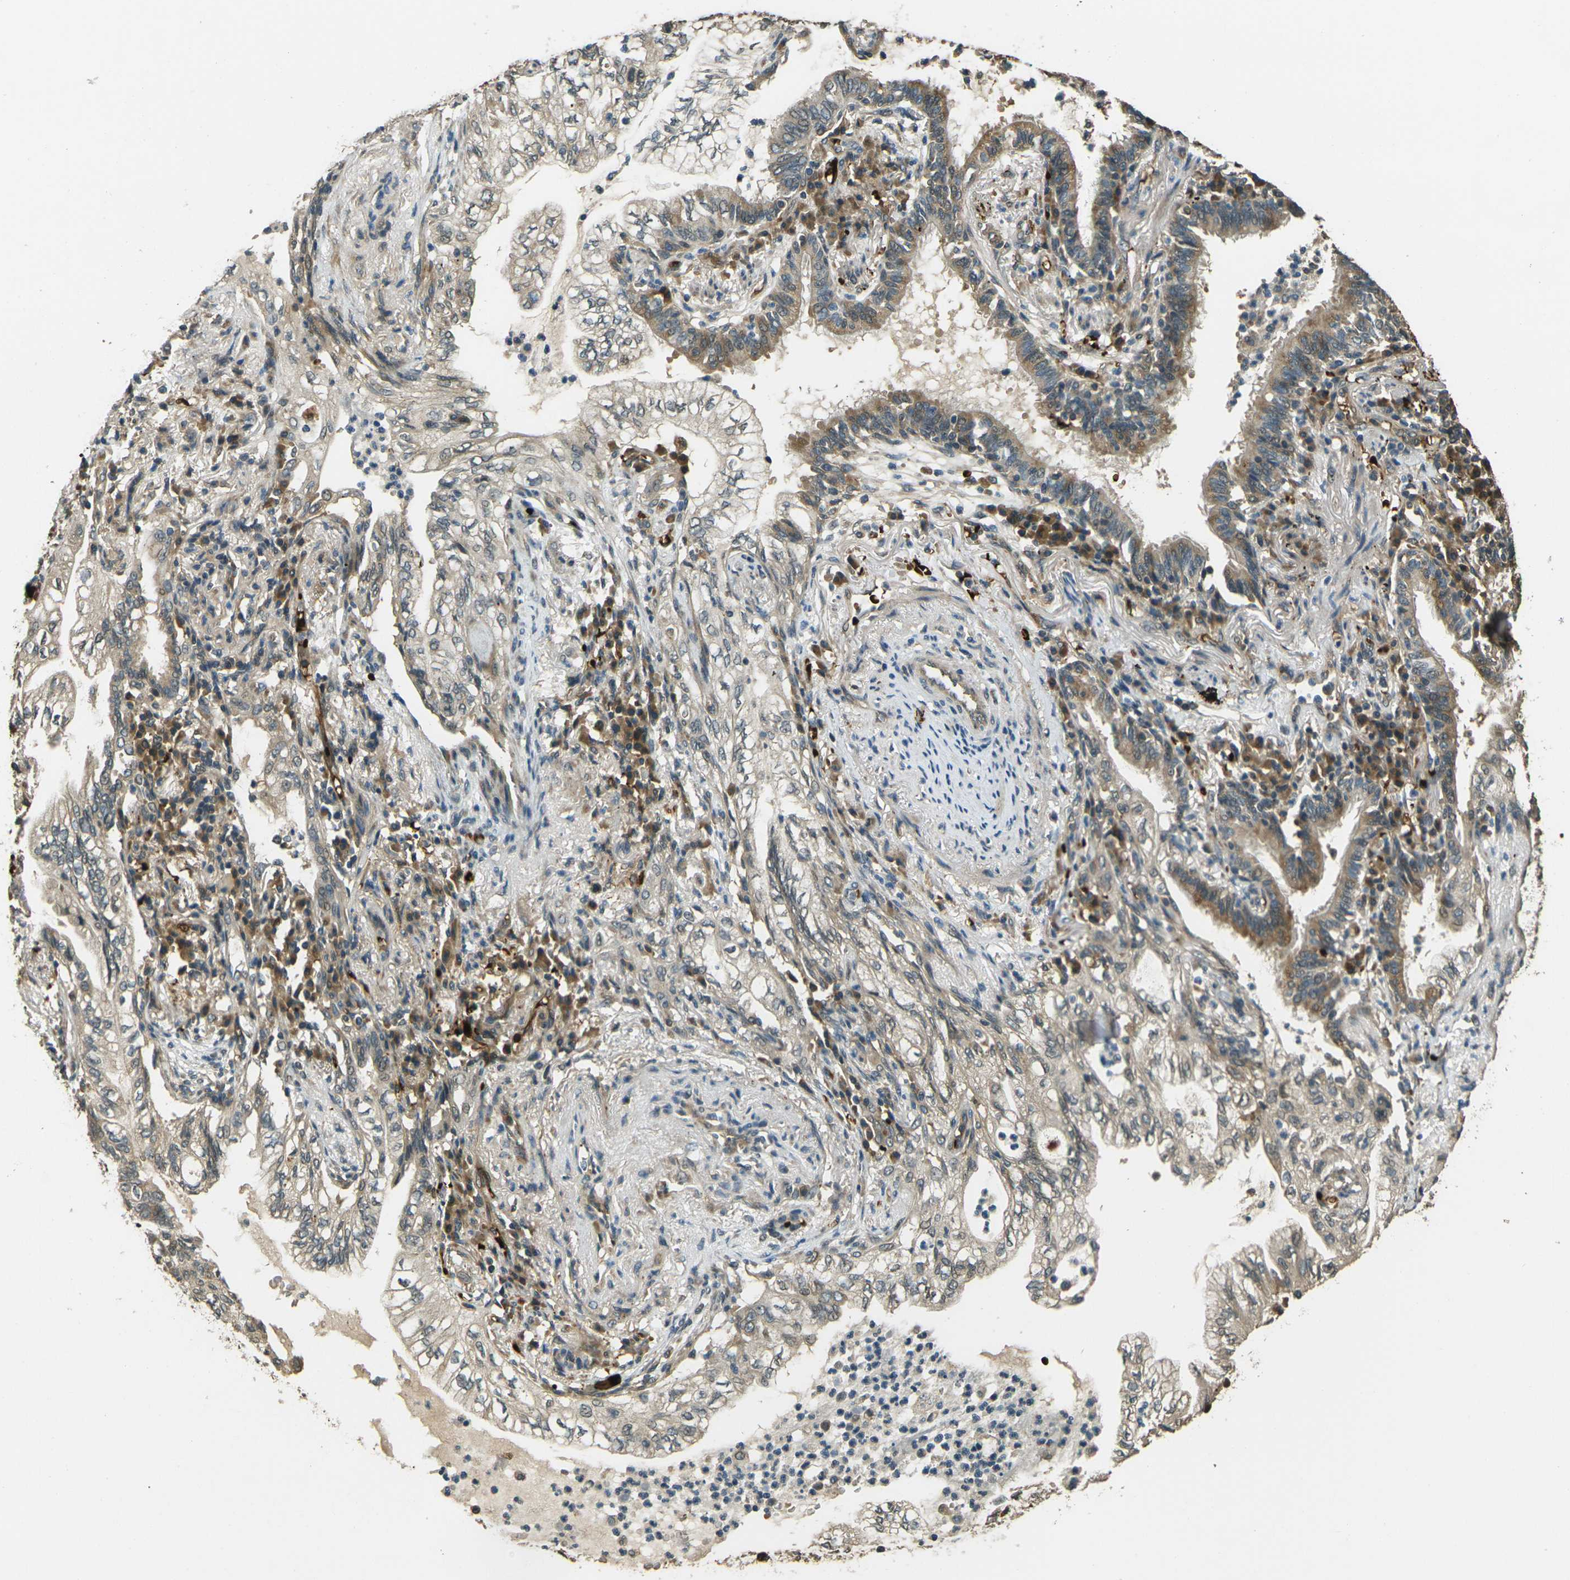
{"staining": {"intensity": "moderate", "quantity": "<25%", "location": "cytoplasmic/membranous"}, "tissue": "lung cancer", "cell_type": "Tumor cells", "image_type": "cancer", "snomed": [{"axis": "morphology", "description": "Normal tissue, NOS"}, {"axis": "morphology", "description": "Adenocarcinoma, NOS"}, {"axis": "topography", "description": "Bronchus"}, {"axis": "topography", "description": "Lung"}], "caption": "An image of lung cancer (adenocarcinoma) stained for a protein demonstrates moderate cytoplasmic/membranous brown staining in tumor cells.", "gene": "TOR1A", "patient": {"sex": "female", "age": 70}}